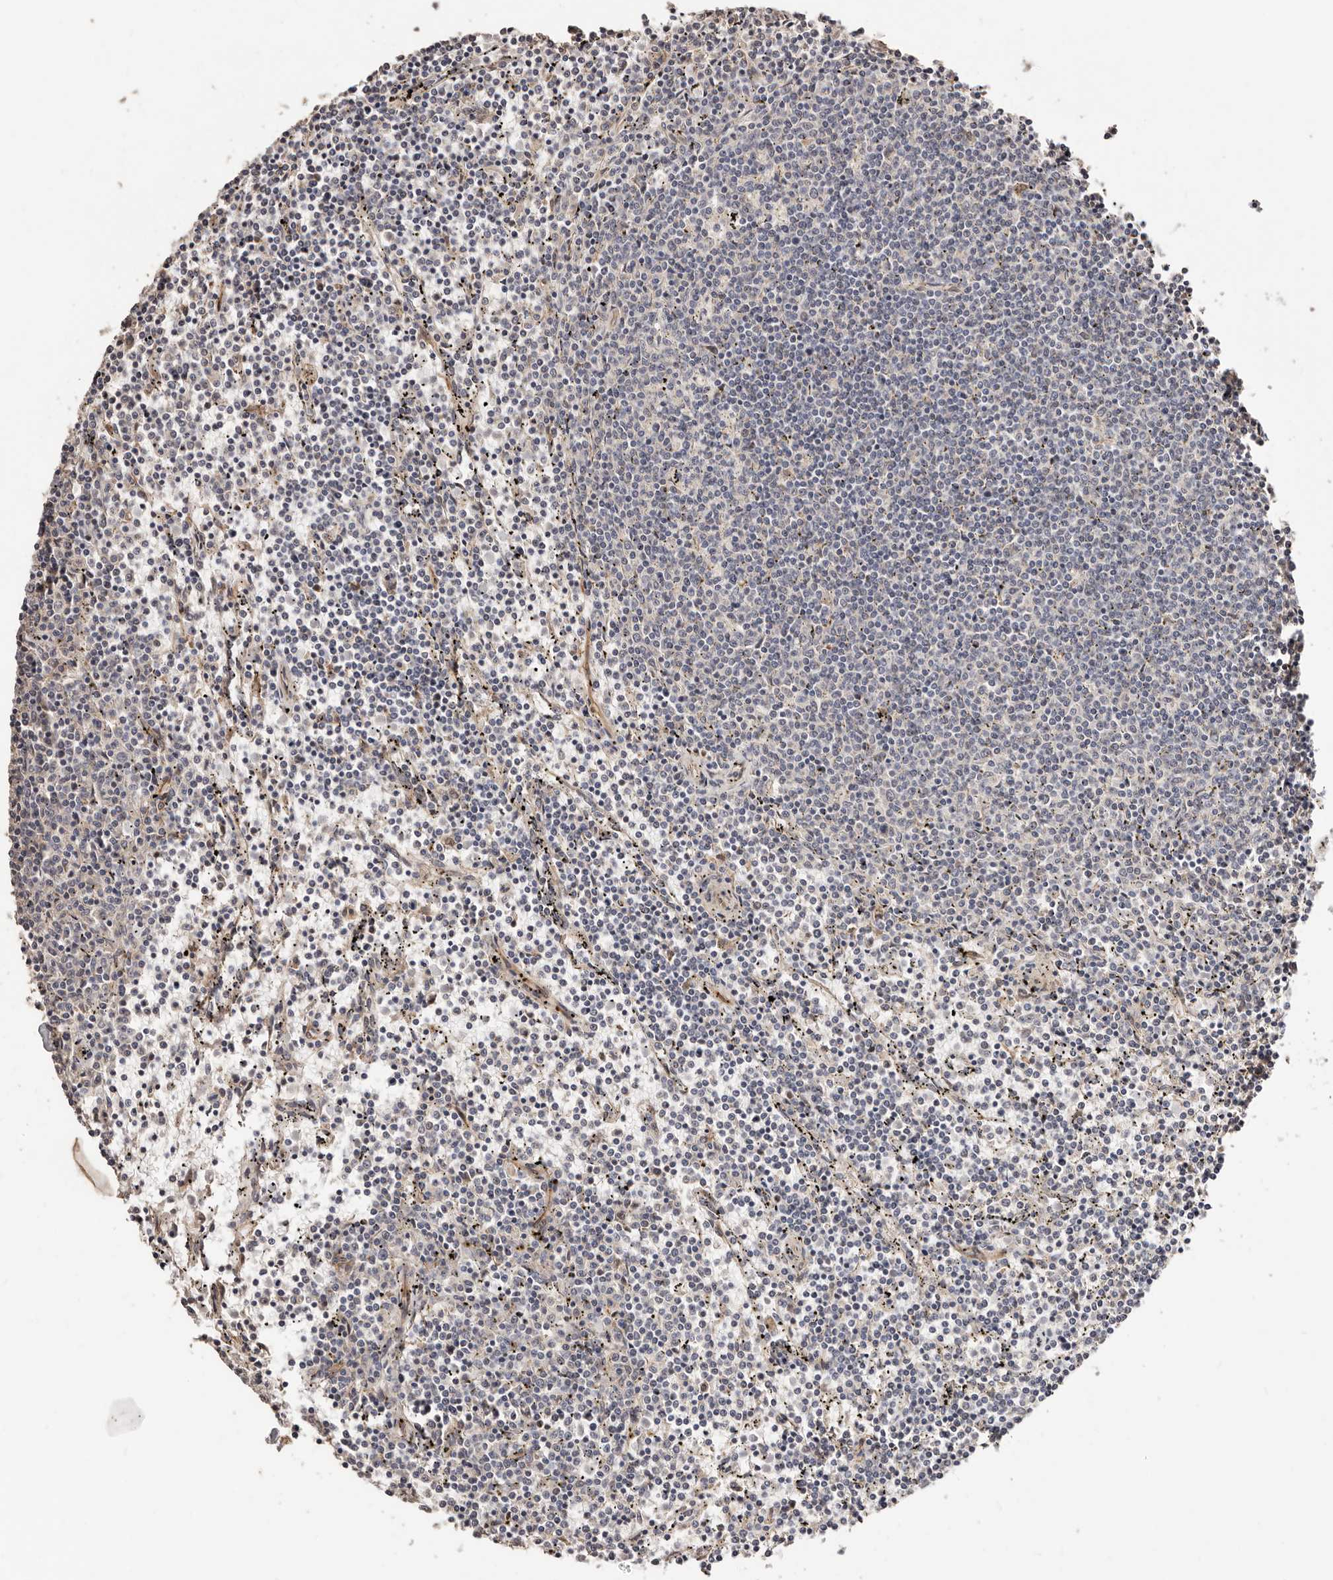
{"staining": {"intensity": "negative", "quantity": "none", "location": "none"}, "tissue": "lymphoma", "cell_type": "Tumor cells", "image_type": "cancer", "snomed": [{"axis": "morphology", "description": "Malignant lymphoma, non-Hodgkin's type, Low grade"}, {"axis": "topography", "description": "Spleen"}], "caption": "Immunohistochemistry of human lymphoma demonstrates no staining in tumor cells.", "gene": "APOL6", "patient": {"sex": "female", "age": 50}}